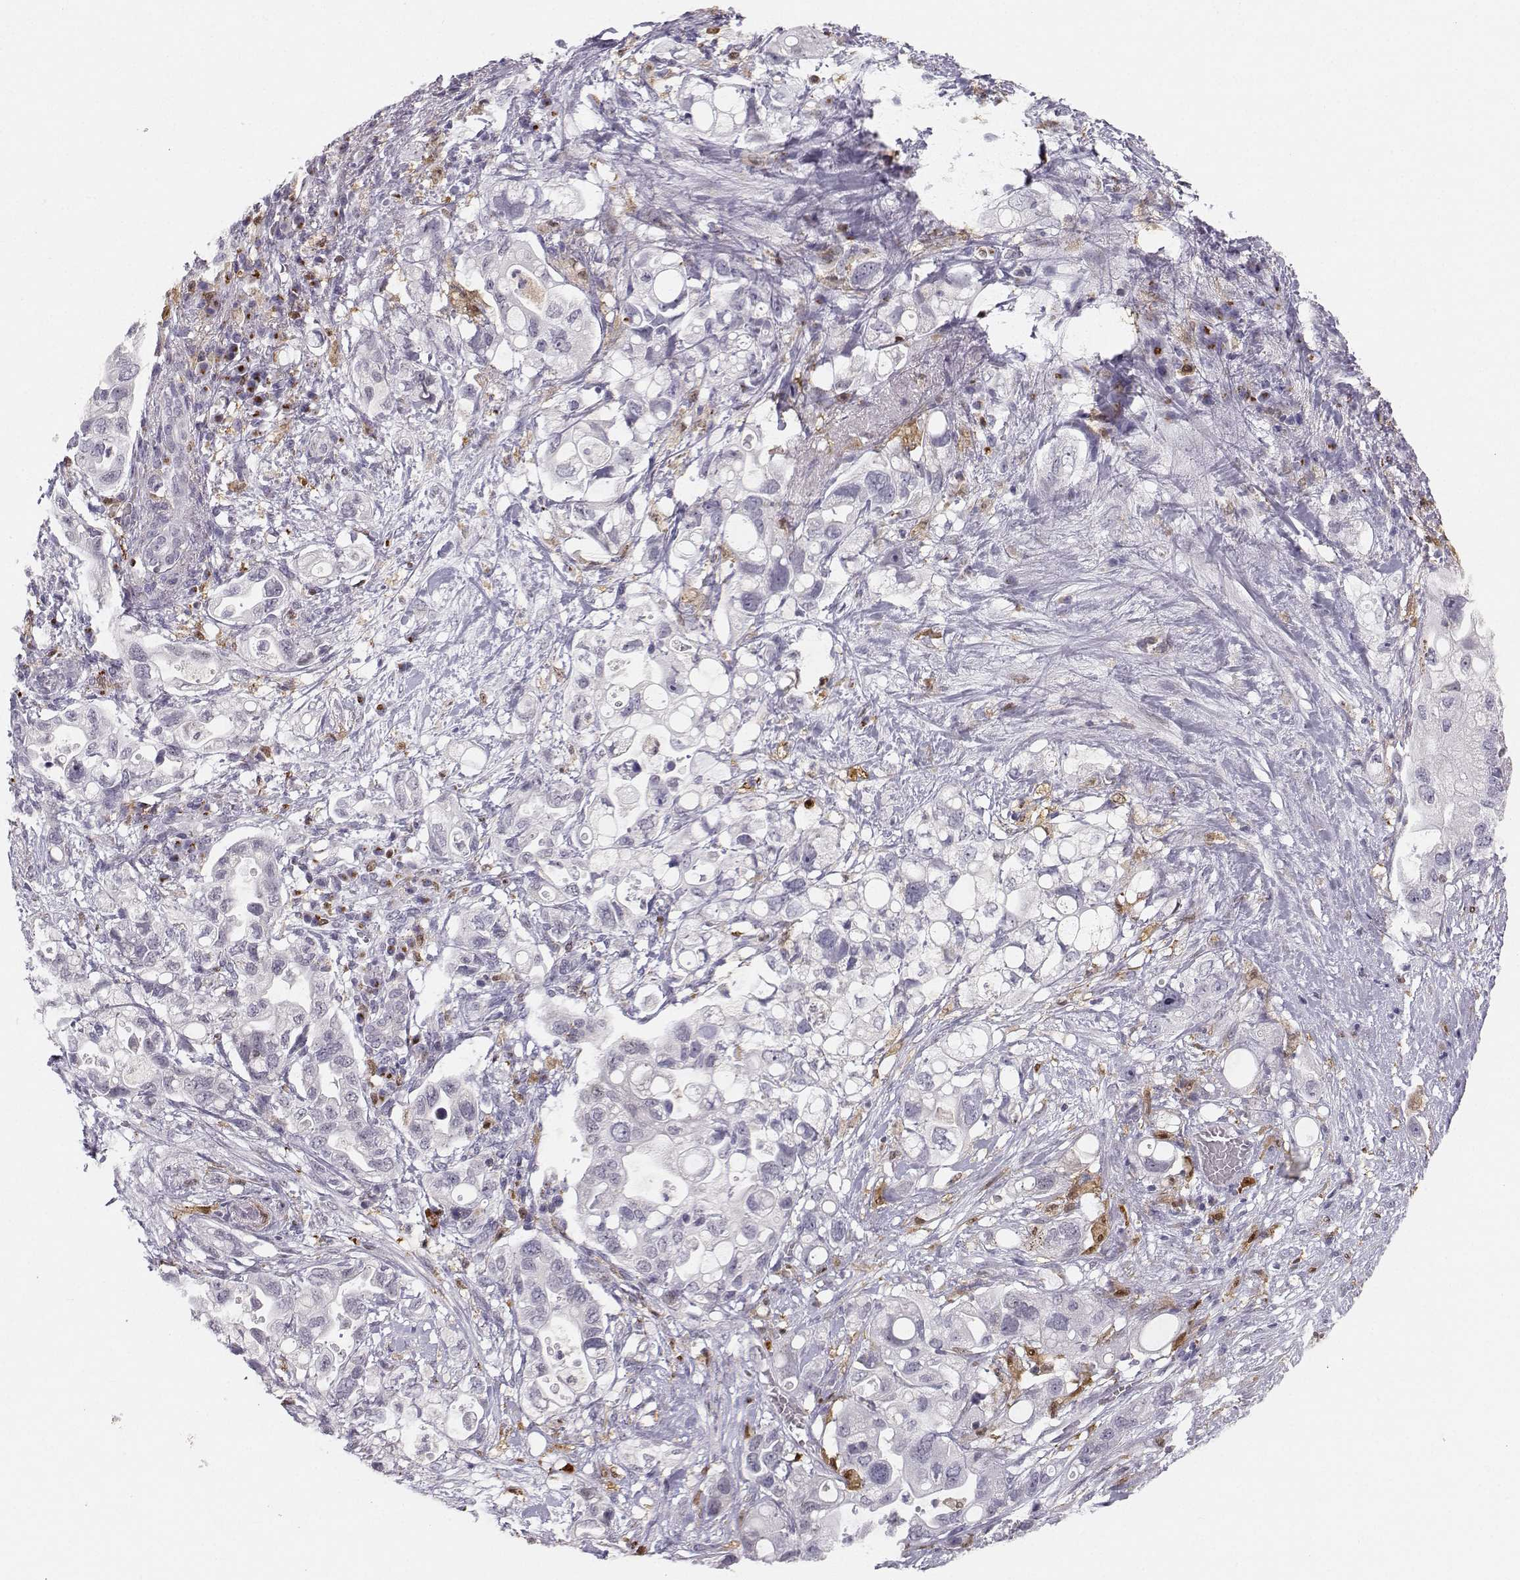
{"staining": {"intensity": "negative", "quantity": "none", "location": "none"}, "tissue": "pancreatic cancer", "cell_type": "Tumor cells", "image_type": "cancer", "snomed": [{"axis": "morphology", "description": "Adenocarcinoma, NOS"}, {"axis": "topography", "description": "Pancreas"}], "caption": "A photomicrograph of adenocarcinoma (pancreatic) stained for a protein exhibits no brown staining in tumor cells. Brightfield microscopy of IHC stained with DAB (brown) and hematoxylin (blue), captured at high magnification.", "gene": "HTR7", "patient": {"sex": "female", "age": 72}}